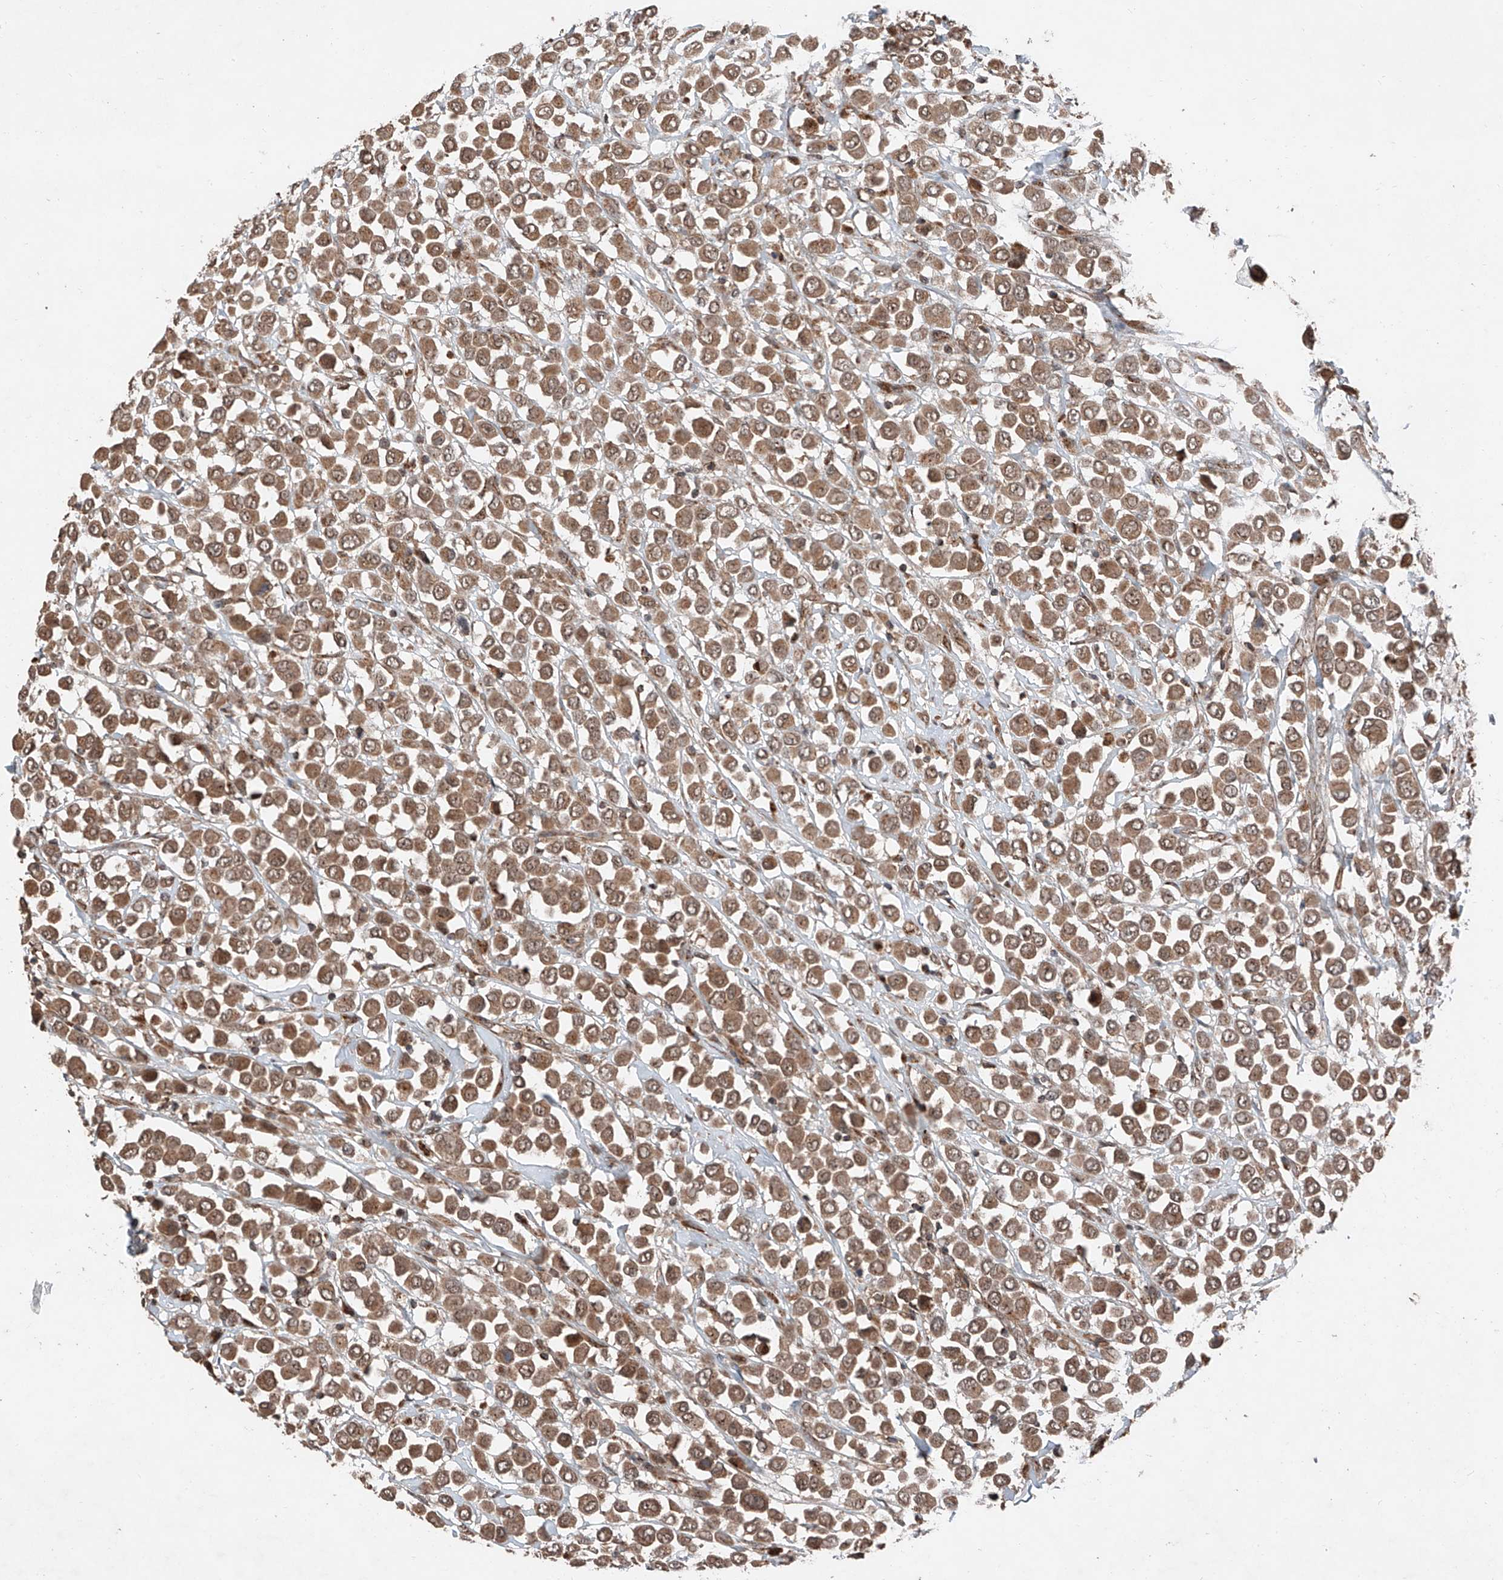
{"staining": {"intensity": "moderate", "quantity": ">75%", "location": "cytoplasmic/membranous"}, "tissue": "breast cancer", "cell_type": "Tumor cells", "image_type": "cancer", "snomed": [{"axis": "morphology", "description": "Duct carcinoma"}, {"axis": "topography", "description": "Breast"}], "caption": "Human breast cancer (invasive ductal carcinoma) stained with a brown dye reveals moderate cytoplasmic/membranous positive positivity in approximately >75% of tumor cells.", "gene": "ZSCAN29", "patient": {"sex": "female", "age": 61}}